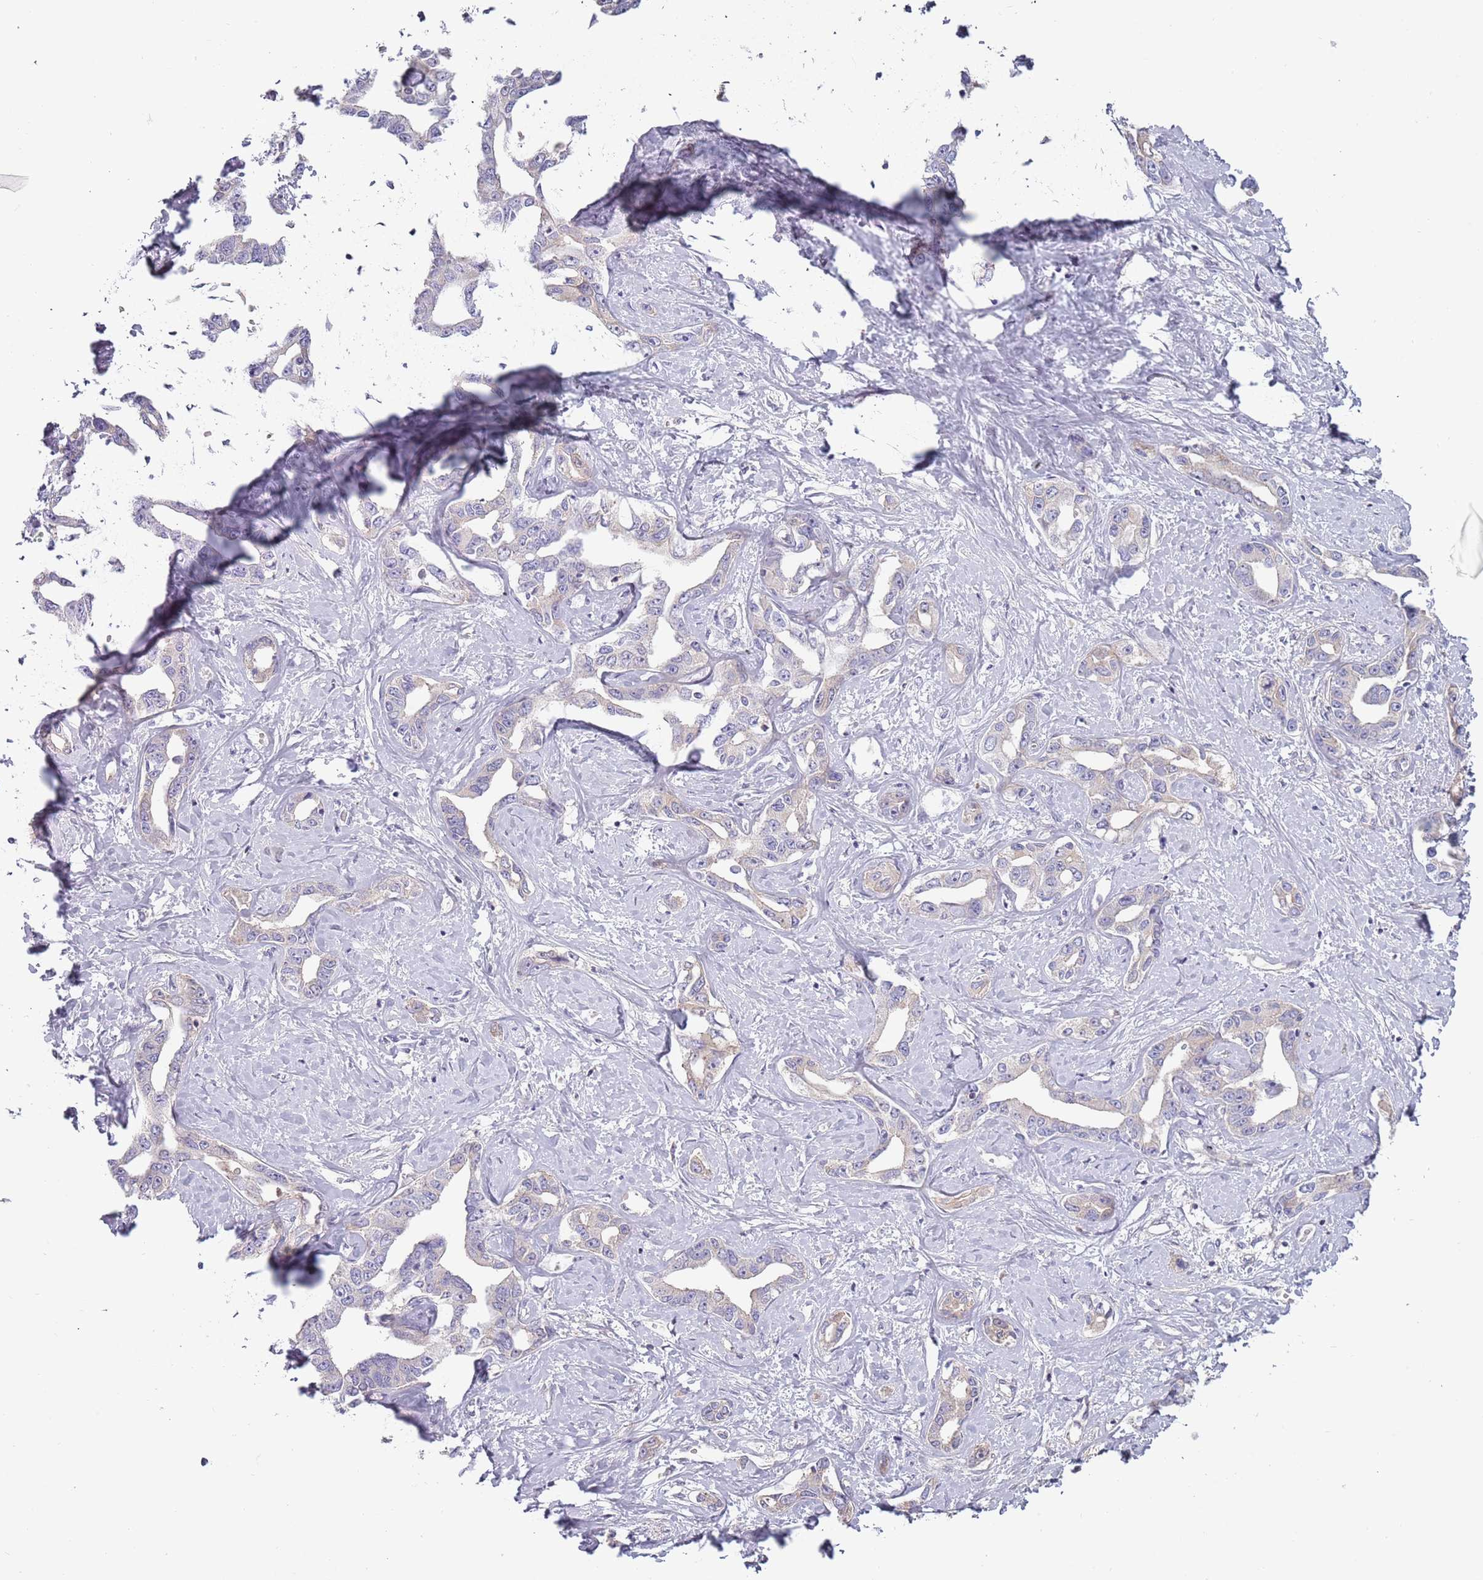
{"staining": {"intensity": "negative", "quantity": "none", "location": "none"}, "tissue": "liver cancer", "cell_type": "Tumor cells", "image_type": "cancer", "snomed": [{"axis": "morphology", "description": "Cholangiocarcinoma"}, {"axis": "topography", "description": "Liver"}], "caption": "Protein analysis of liver cholangiocarcinoma reveals no significant staining in tumor cells.", "gene": "TNFRSF6B", "patient": {"sex": "male", "age": 59}}